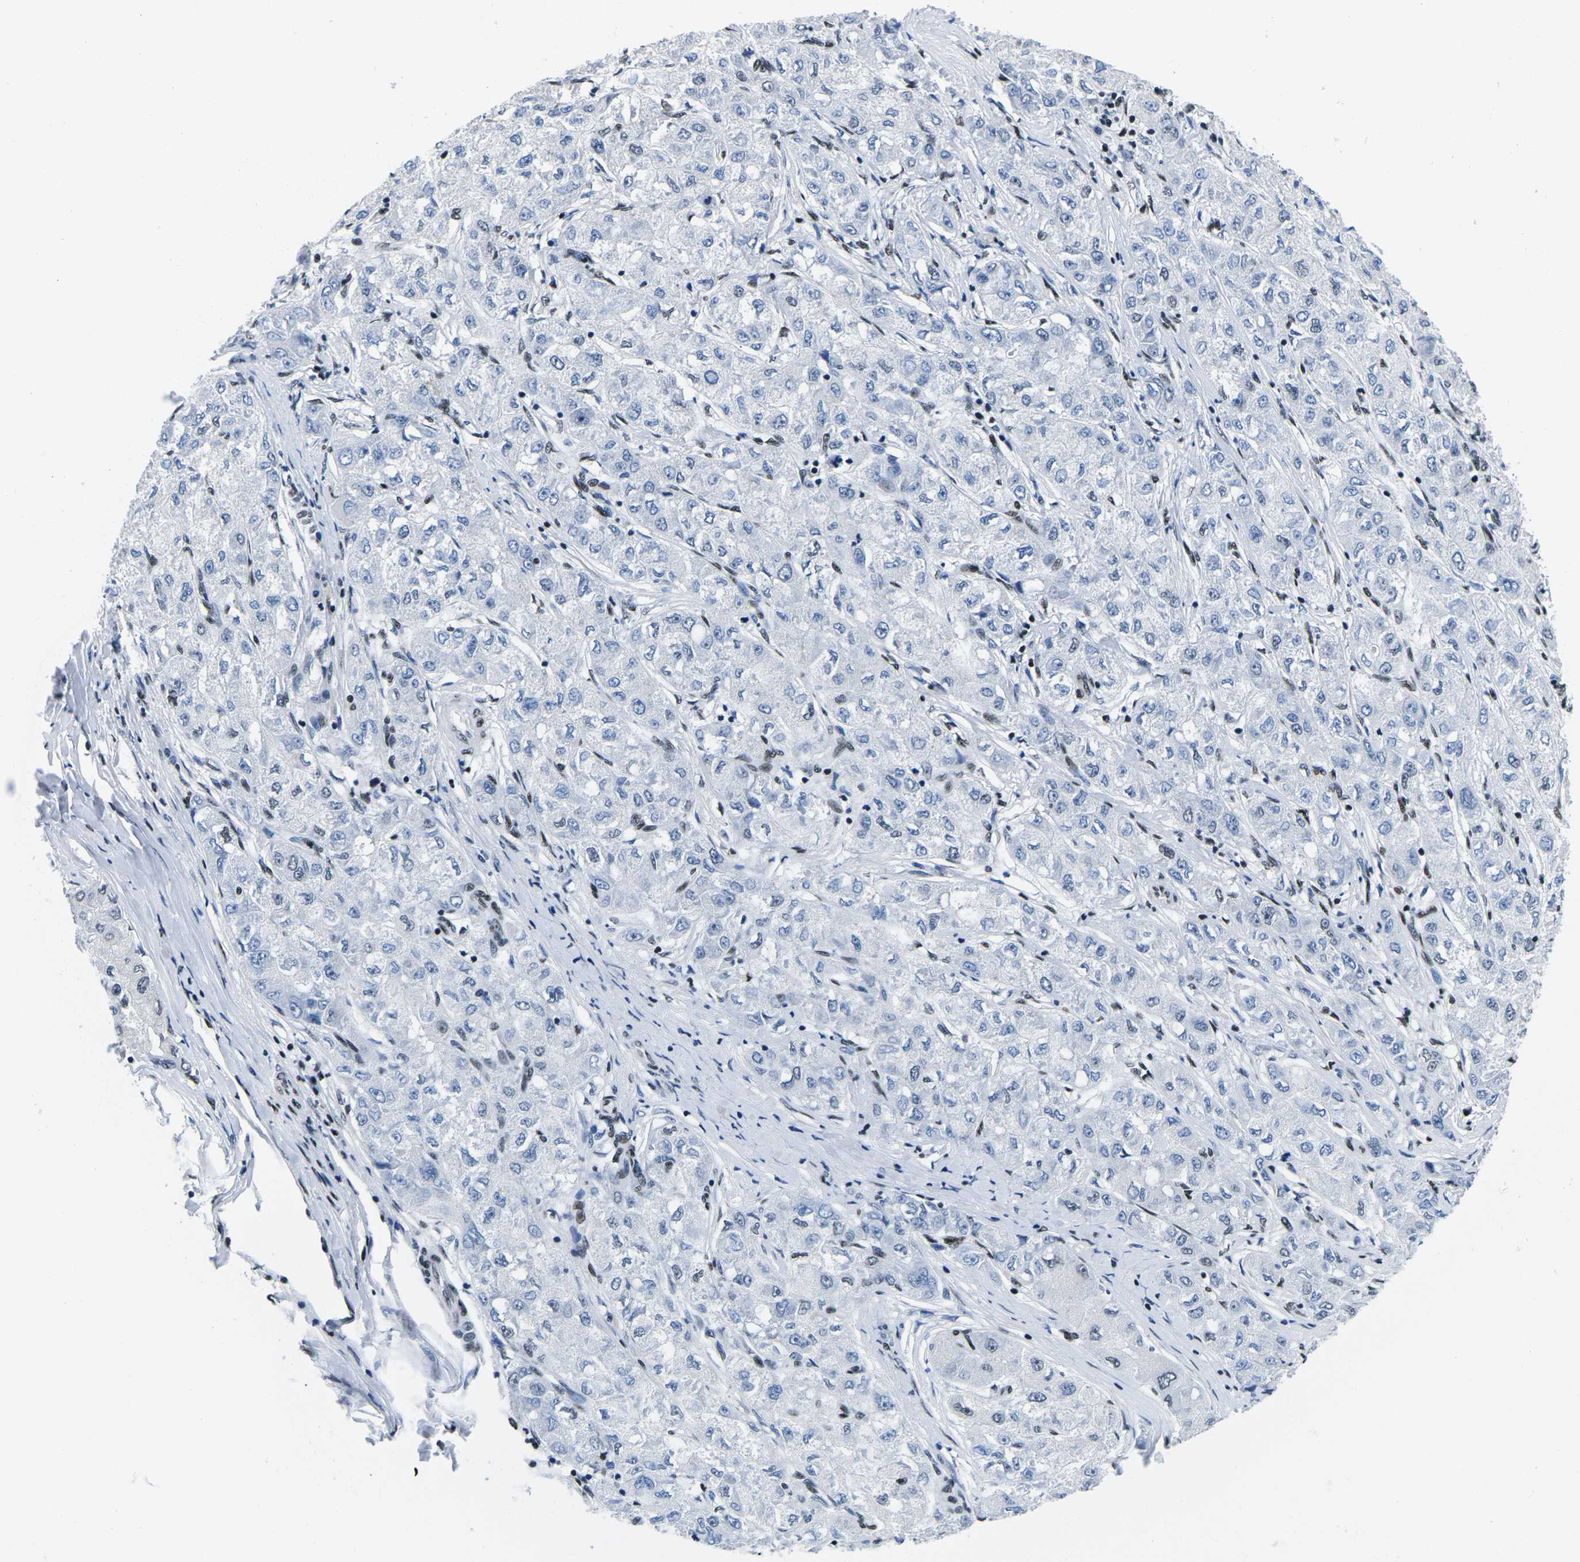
{"staining": {"intensity": "weak", "quantity": "<25%", "location": "nuclear"}, "tissue": "liver cancer", "cell_type": "Tumor cells", "image_type": "cancer", "snomed": [{"axis": "morphology", "description": "Carcinoma, Hepatocellular, NOS"}, {"axis": "topography", "description": "Liver"}], "caption": "DAB (3,3'-diaminobenzidine) immunohistochemical staining of liver hepatocellular carcinoma demonstrates no significant positivity in tumor cells.", "gene": "ATF1", "patient": {"sex": "male", "age": 80}}